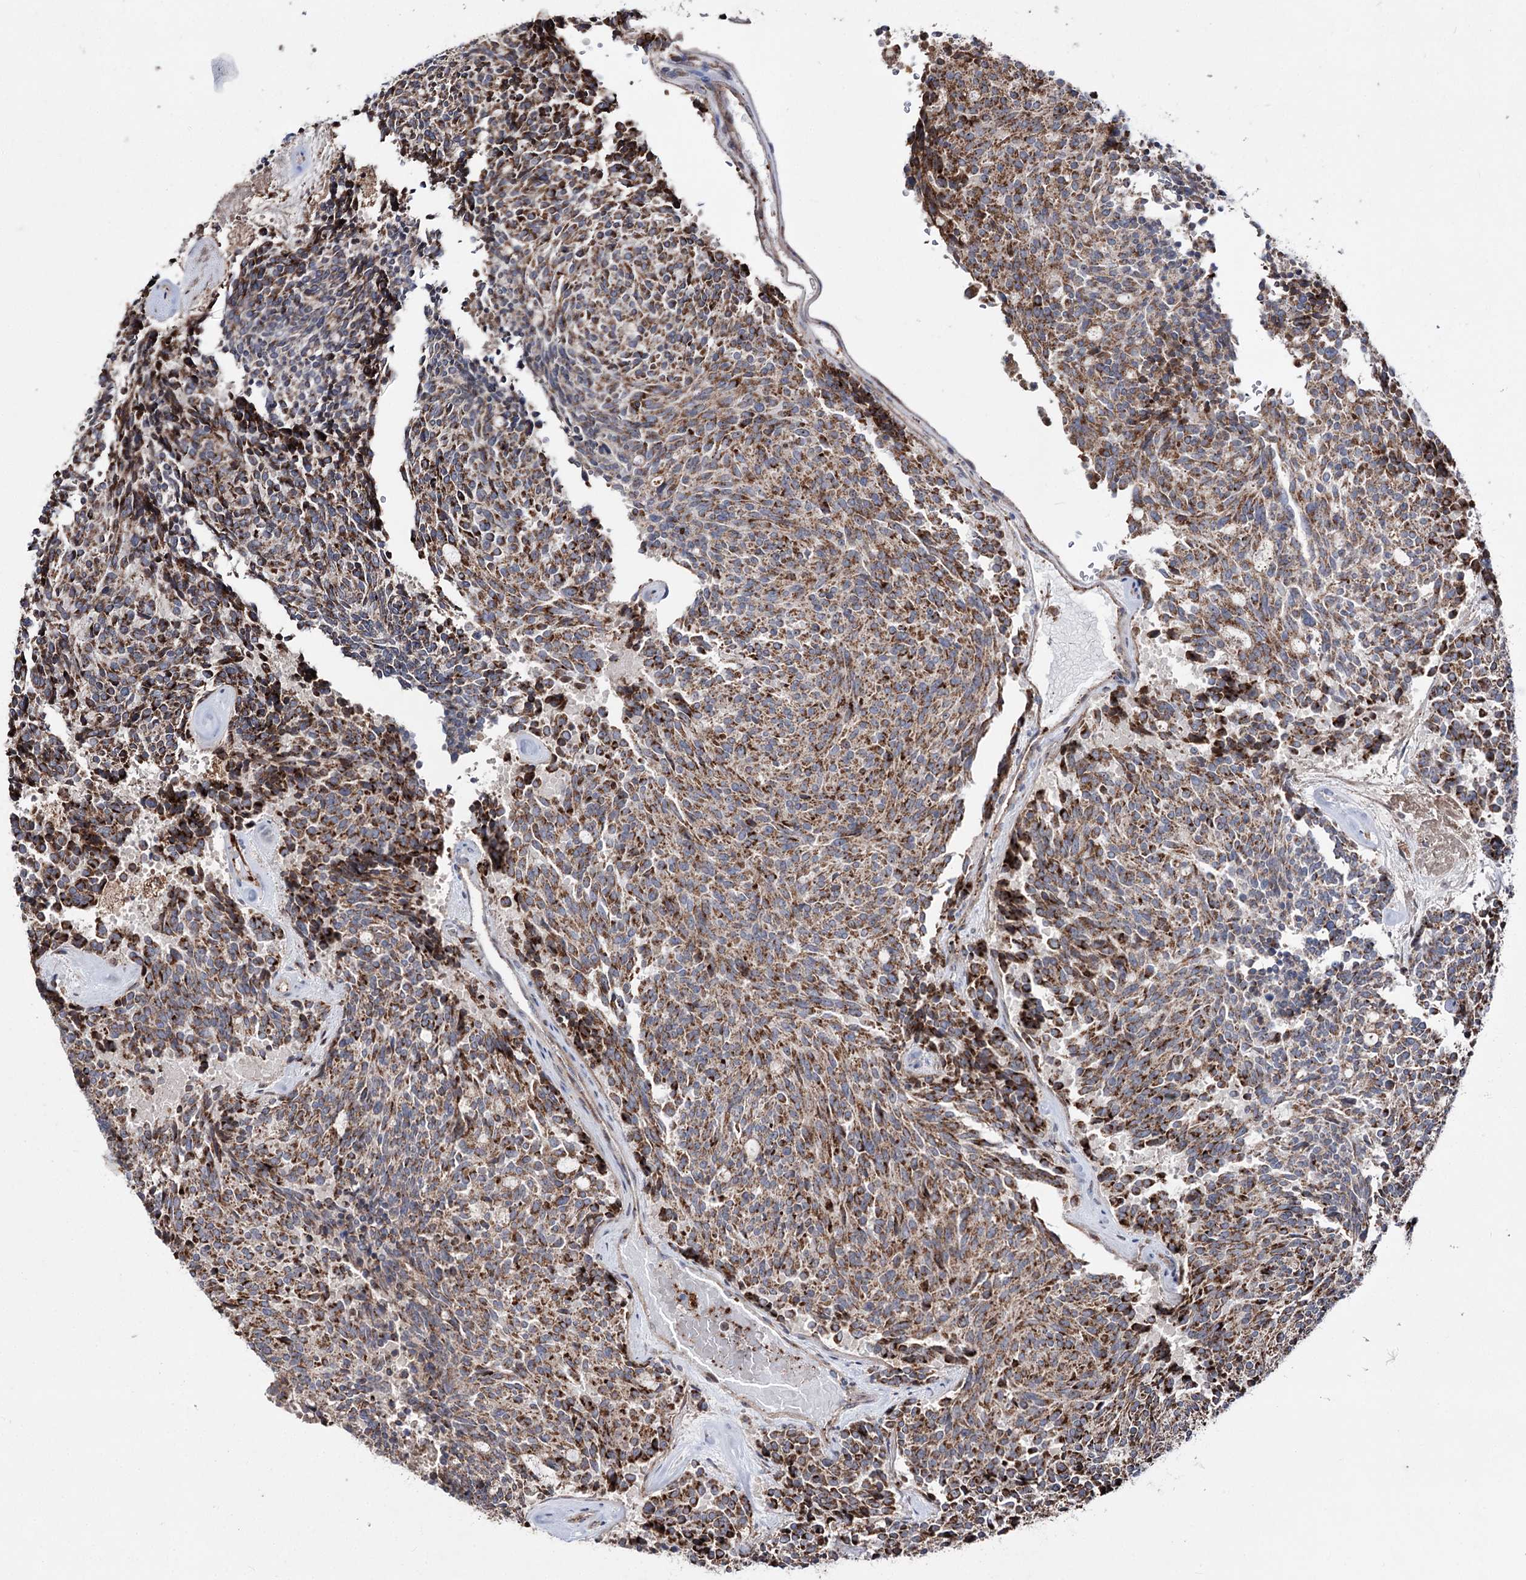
{"staining": {"intensity": "strong", "quantity": "25%-75%", "location": "cytoplasmic/membranous"}, "tissue": "carcinoid", "cell_type": "Tumor cells", "image_type": "cancer", "snomed": [{"axis": "morphology", "description": "Carcinoid, malignant, NOS"}, {"axis": "topography", "description": "Pancreas"}], "caption": "Carcinoid (malignant) stained for a protein (brown) reveals strong cytoplasmic/membranous positive positivity in about 25%-75% of tumor cells.", "gene": "ARHGAP20", "patient": {"sex": "female", "age": 54}}